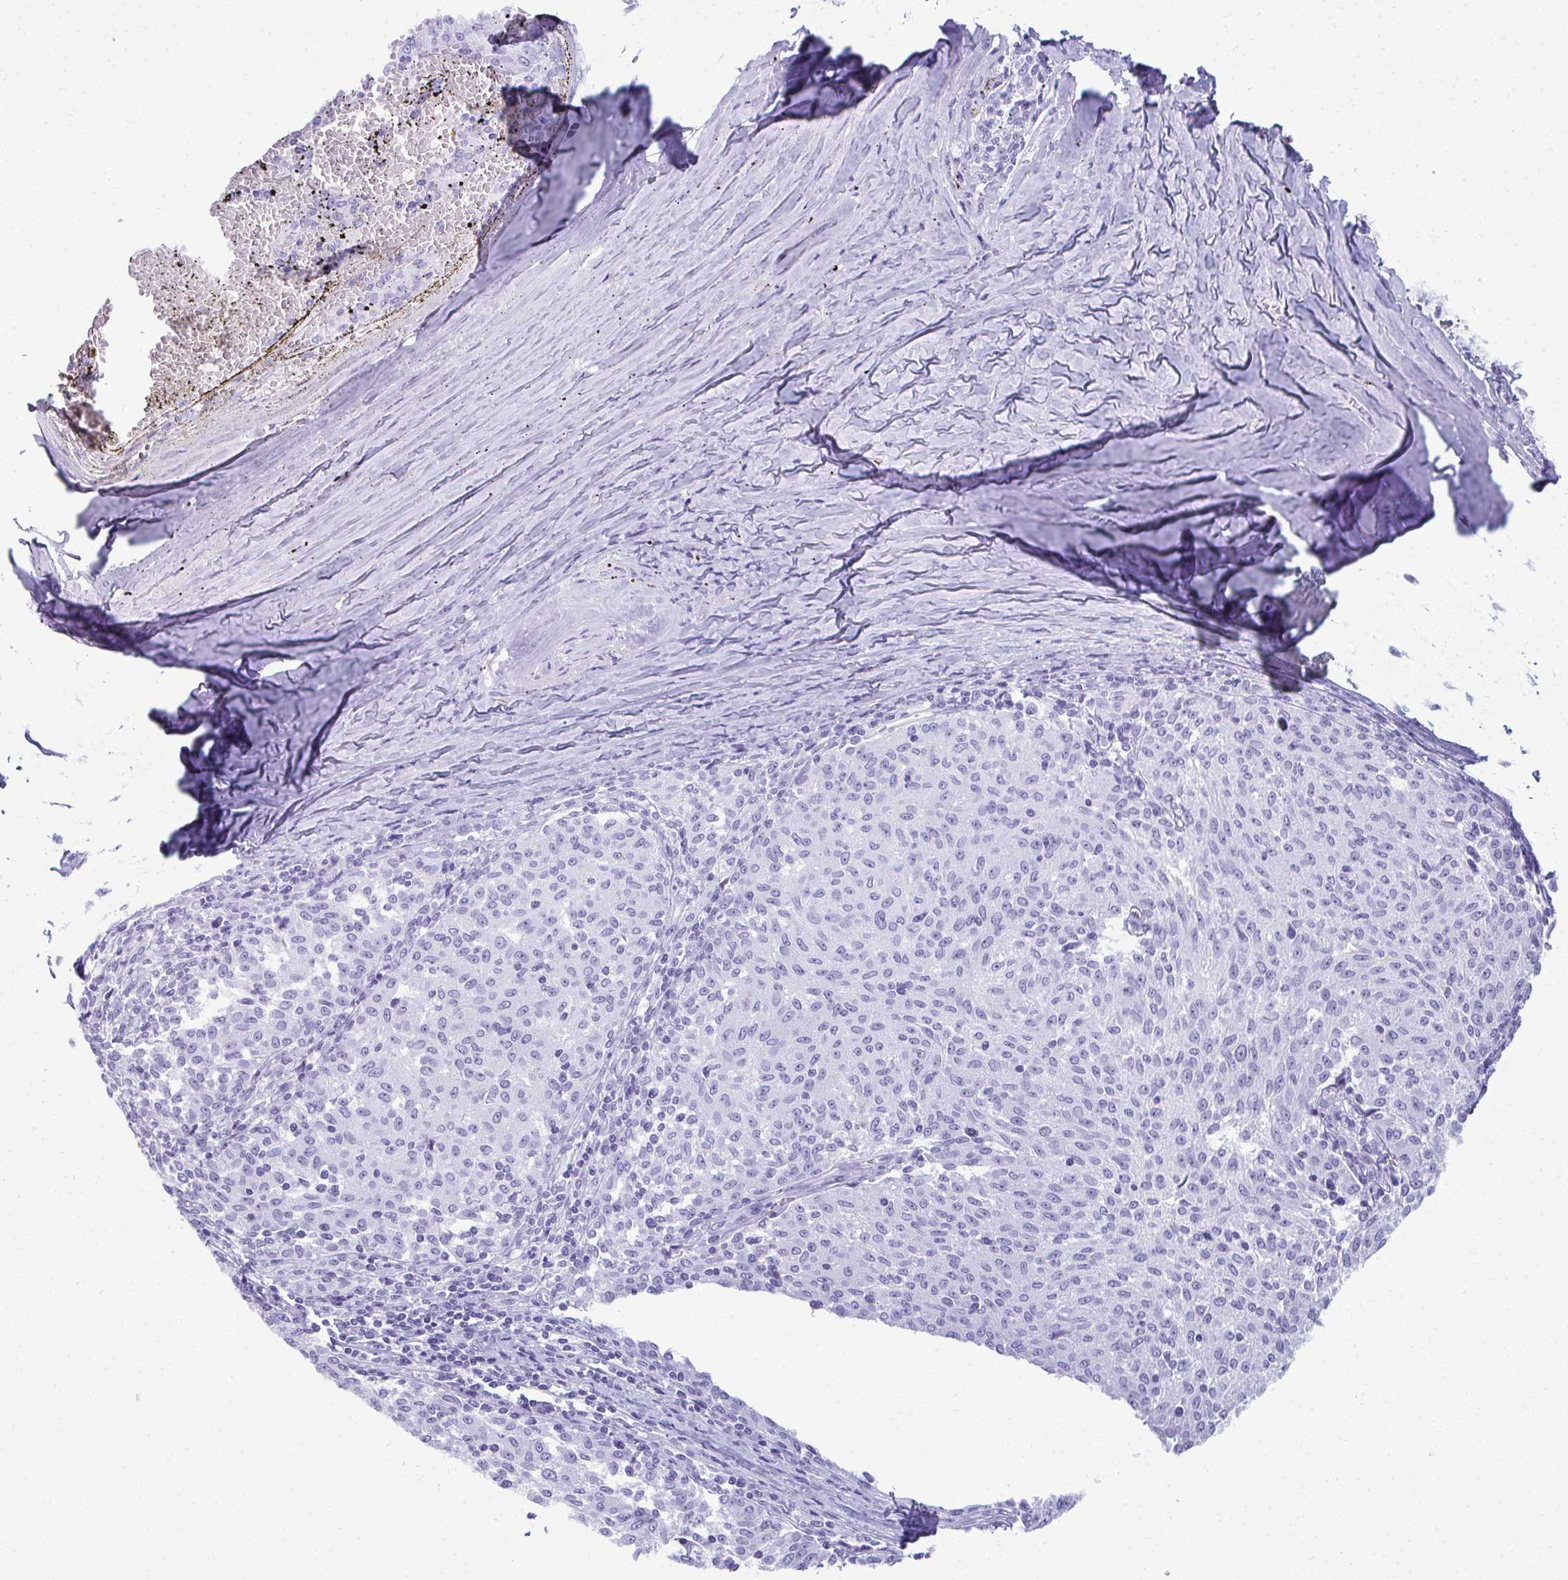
{"staining": {"intensity": "negative", "quantity": "none", "location": "none"}, "tissue": "melanoma", "cell_type": "Tumor cells", "image_type": "cancer", "snomed": [{"axis": "morphology", "description": "Malignant melanoma, NOS"}, {"axis": "topography", "description": "Skin"}], "caption": "DAB (3,3'-diaminobenzidine) immunohistochemical staining of human melanoma exhibits no significant positivity in tumor cells.", "gene": "MAF1", "patient": {"sex": "female", "age": 72}}